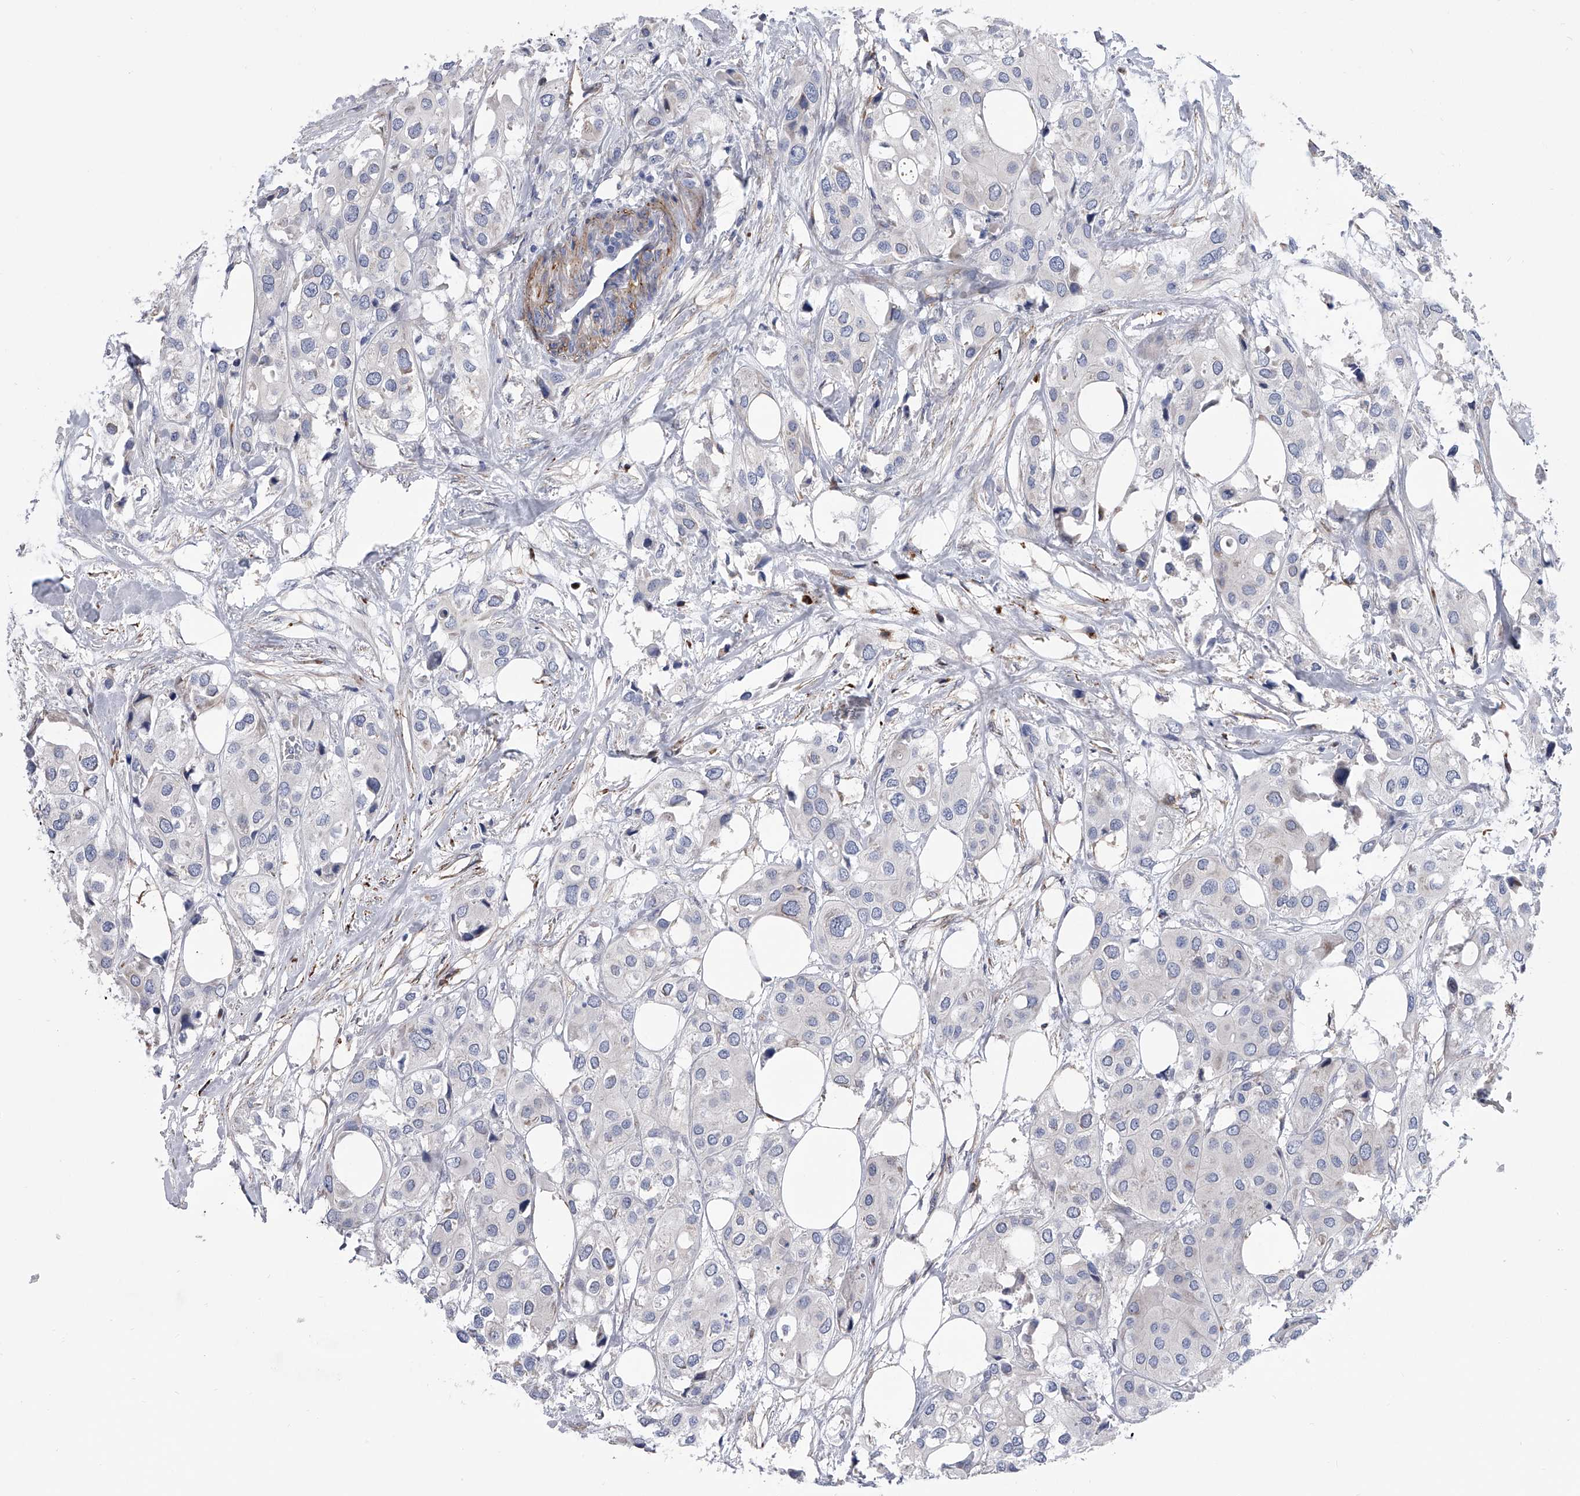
{"staining": {"intensity": "negative", "quantity": "none", "location": "none"}, "tissue": "urothelial cancer", "cell_type": "Tumor cells", "image_type": "cancer", "snomed": [{"axis": "morphology", "description": "Urothelial carcinoma, High grade"}, {"axis": "topography", "description": "Urinary bladder"}], "caption": "An IHC histopathology image of high-grade urothelial carcinoma is shown. There is no staining in tumor cells of high-grade urothelial carcinoma. Nuclei are stained in blue.", "gene": "ALG14", "patient": {"sex": "male", "age": 64}}